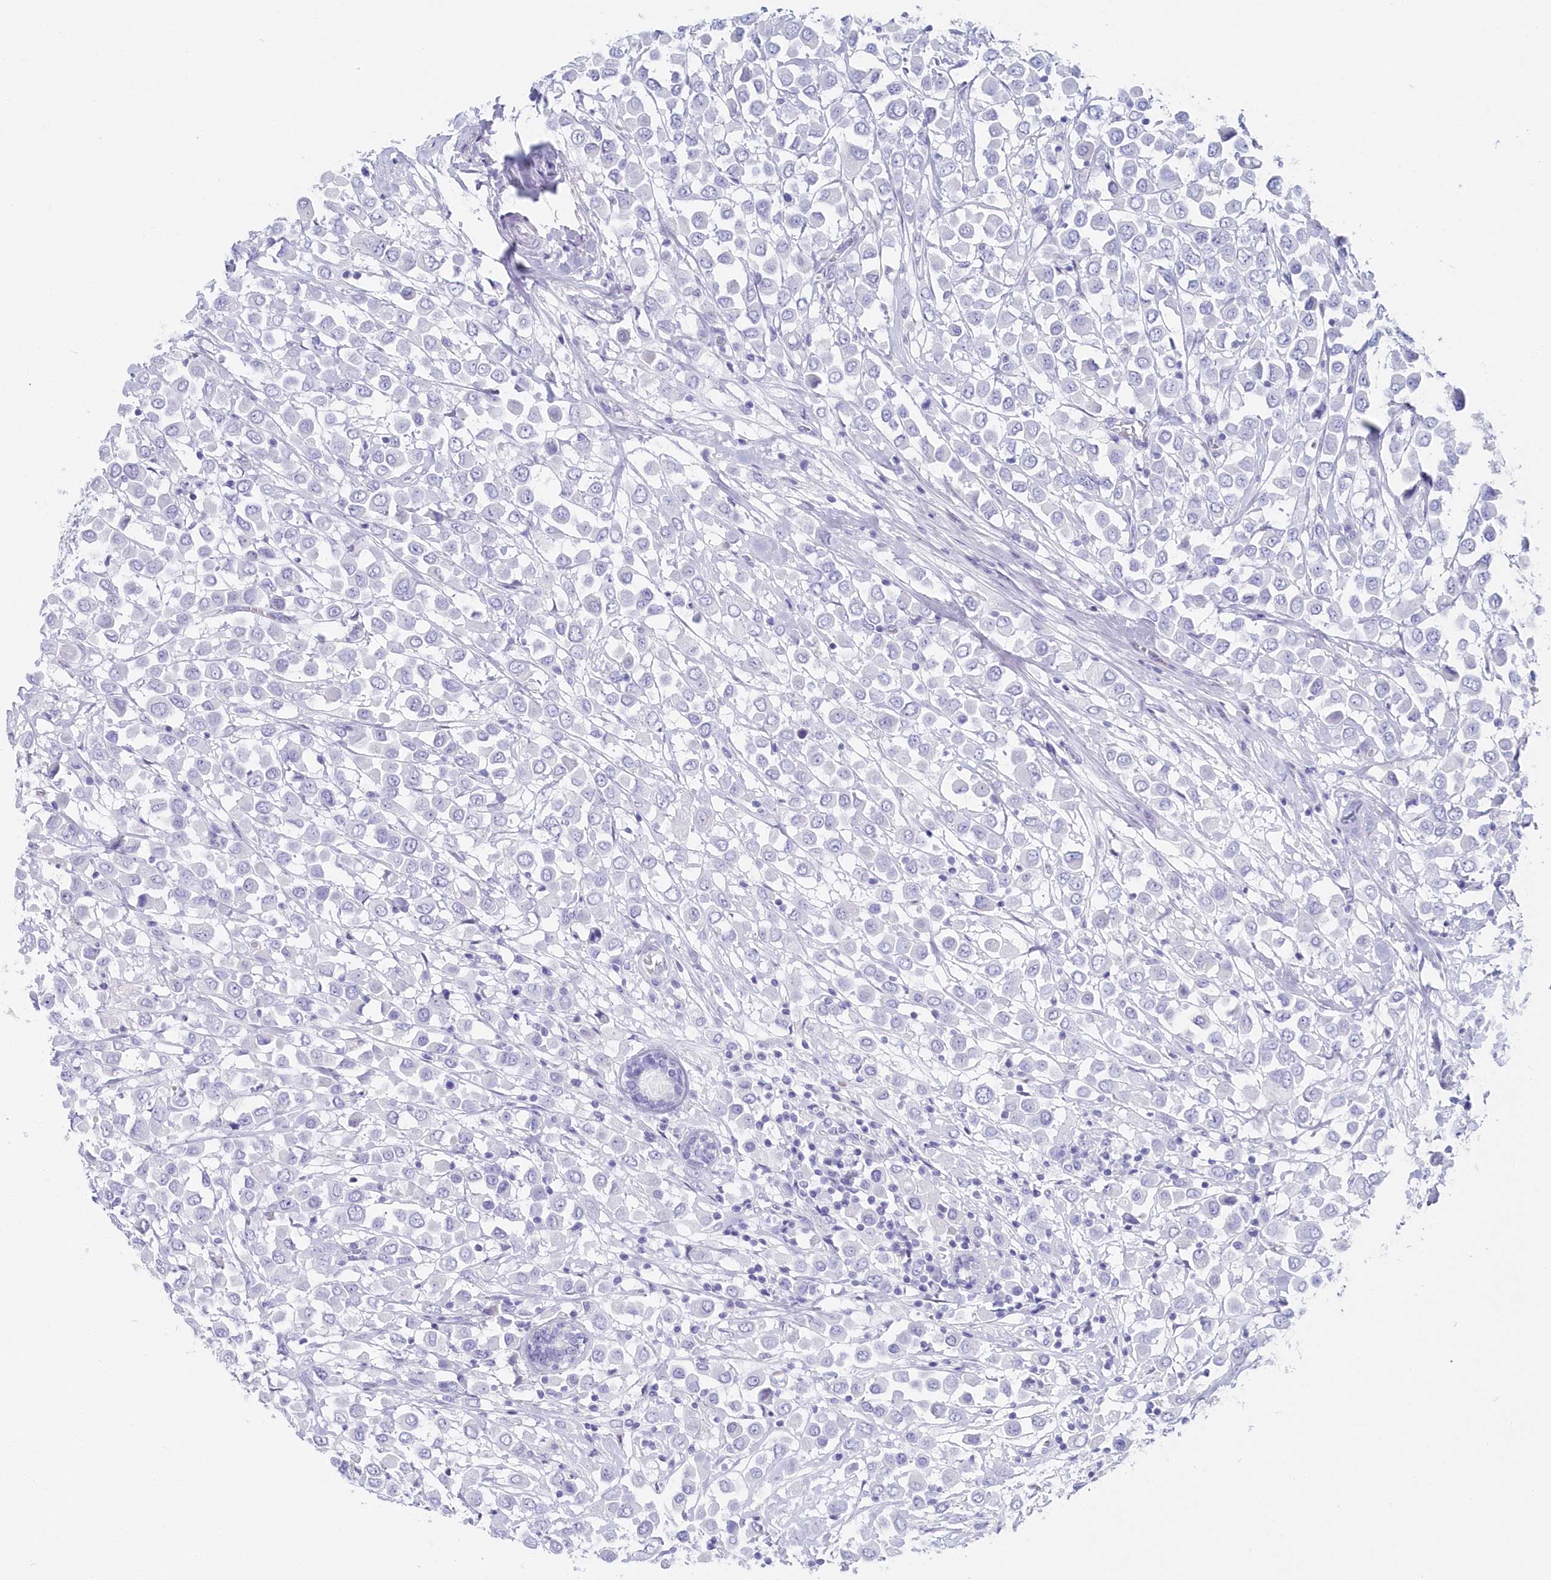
{"staining": {"intensity": "negative", "quantity": "none", "location": "none"}, "tissue": "breast cancer", "cell_type": "Tumor cells", "image_type": "cancer", "snomed": [{"axis": "morphology", "description": "Duct carcinoma"}, {"axis": "topography", "description": "Breast"}], "caption": "Infiltrating ductal carcinoma (breast) was stained to show a protein in brown. There is no significant staining in tumor cells.", "gene": "CSNK1G2", "patient": {"sex": "female", "age": 61}}